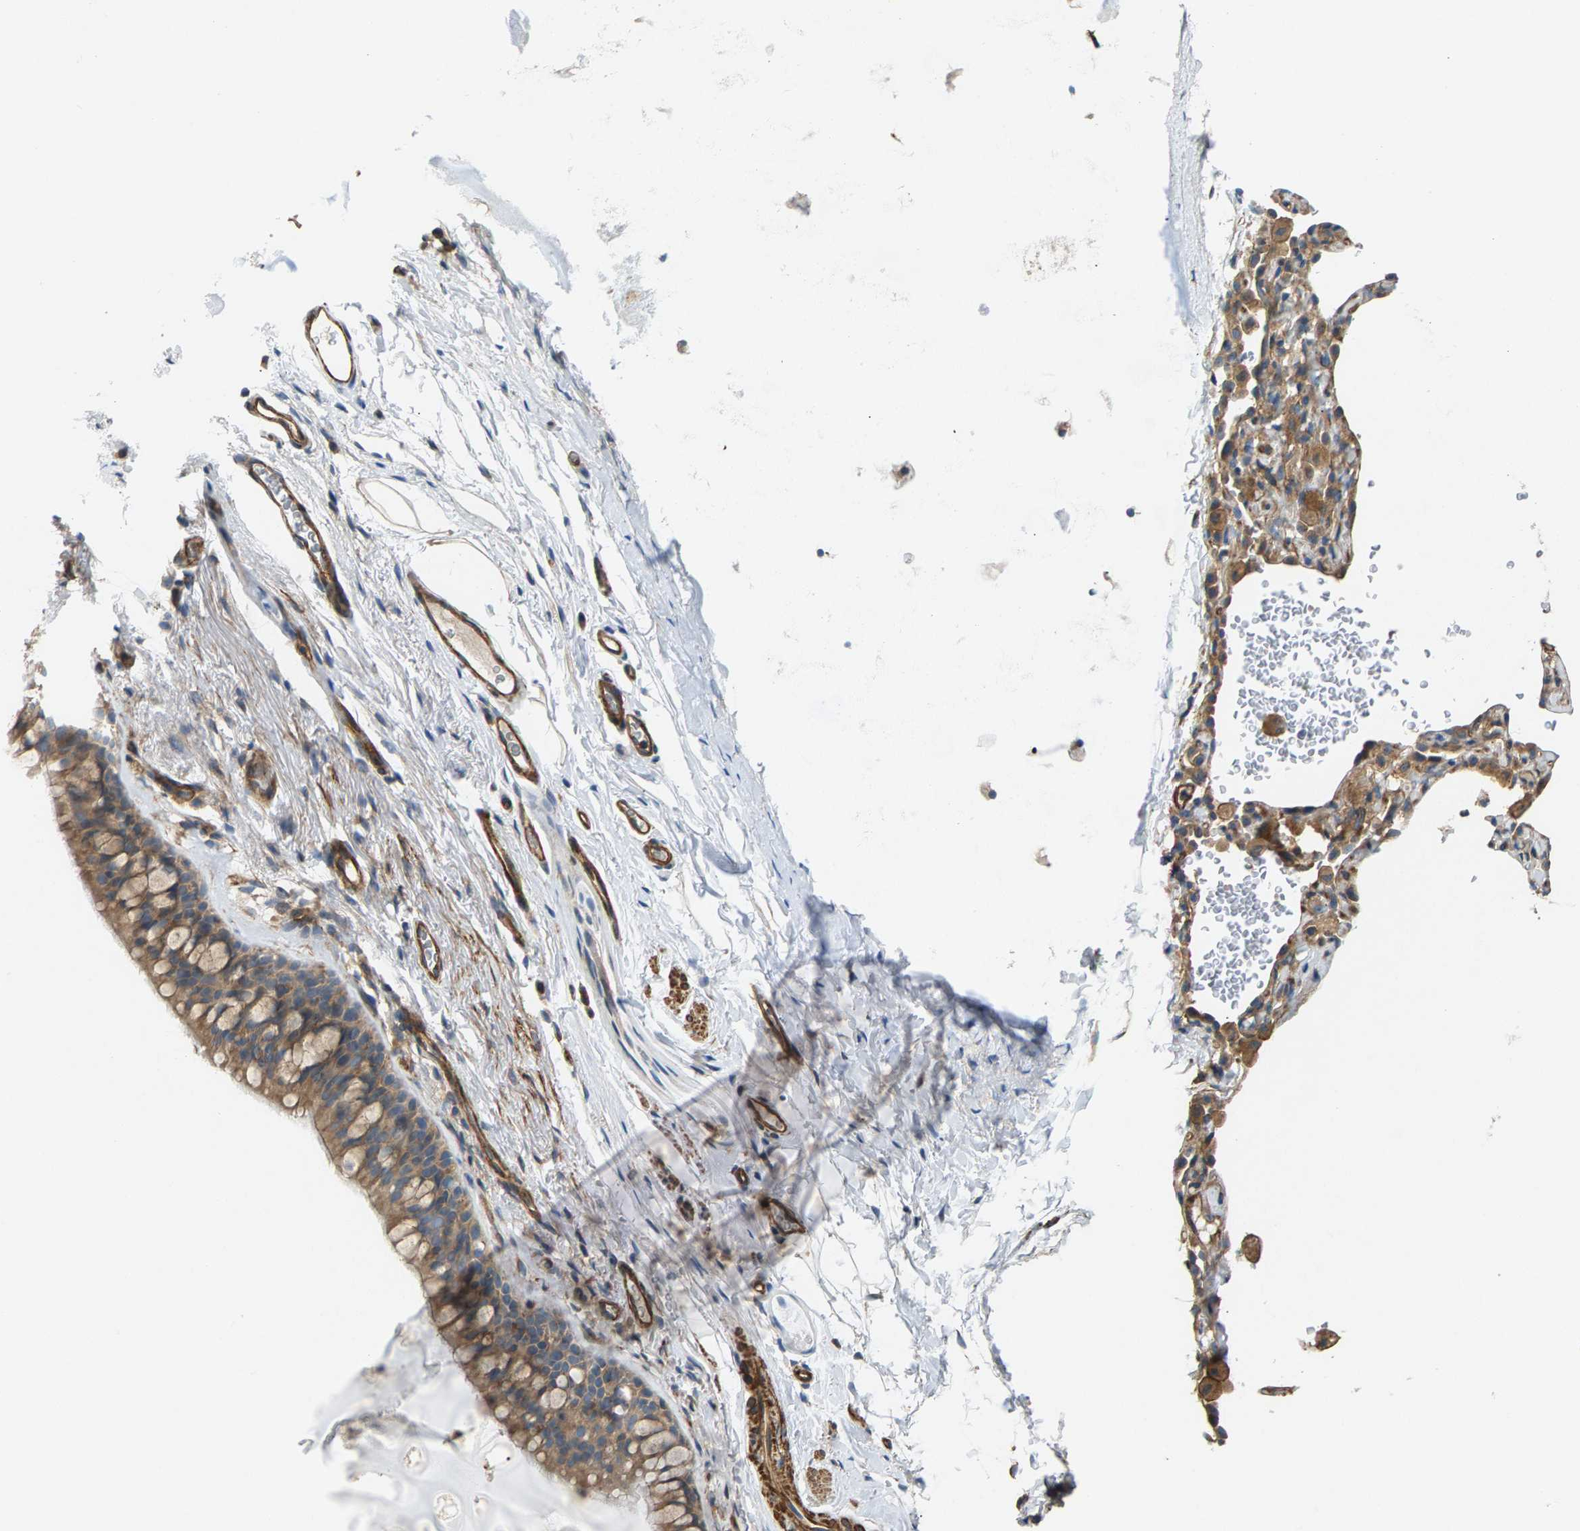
{"staining": {"intensity": "moderate", "quantity": ">75%", "location": "cytoplasmic/membranous"}, "tissue": "bronchus", "cell_type": "Respiratory epithelial cells", "image_type": "normal", "snomed": [{"axis": "morphology", "description": "Normal tissue, NOS"}, {"axis": "topography", "description": "Cartilage tissue"}, {"axis": "topography", "description": "Bronchus"}], "caption": "Brown immunohistochemical staining in unremarkable bronchus displays moderate cytoplasmic/membranous staining in approximately >75% of respiratory epithelial cells. (Brightfield microscopy of DAB IHC at high magnification).", "gene": "PDCL", "patient": {"sex": "female", "age": 53}}